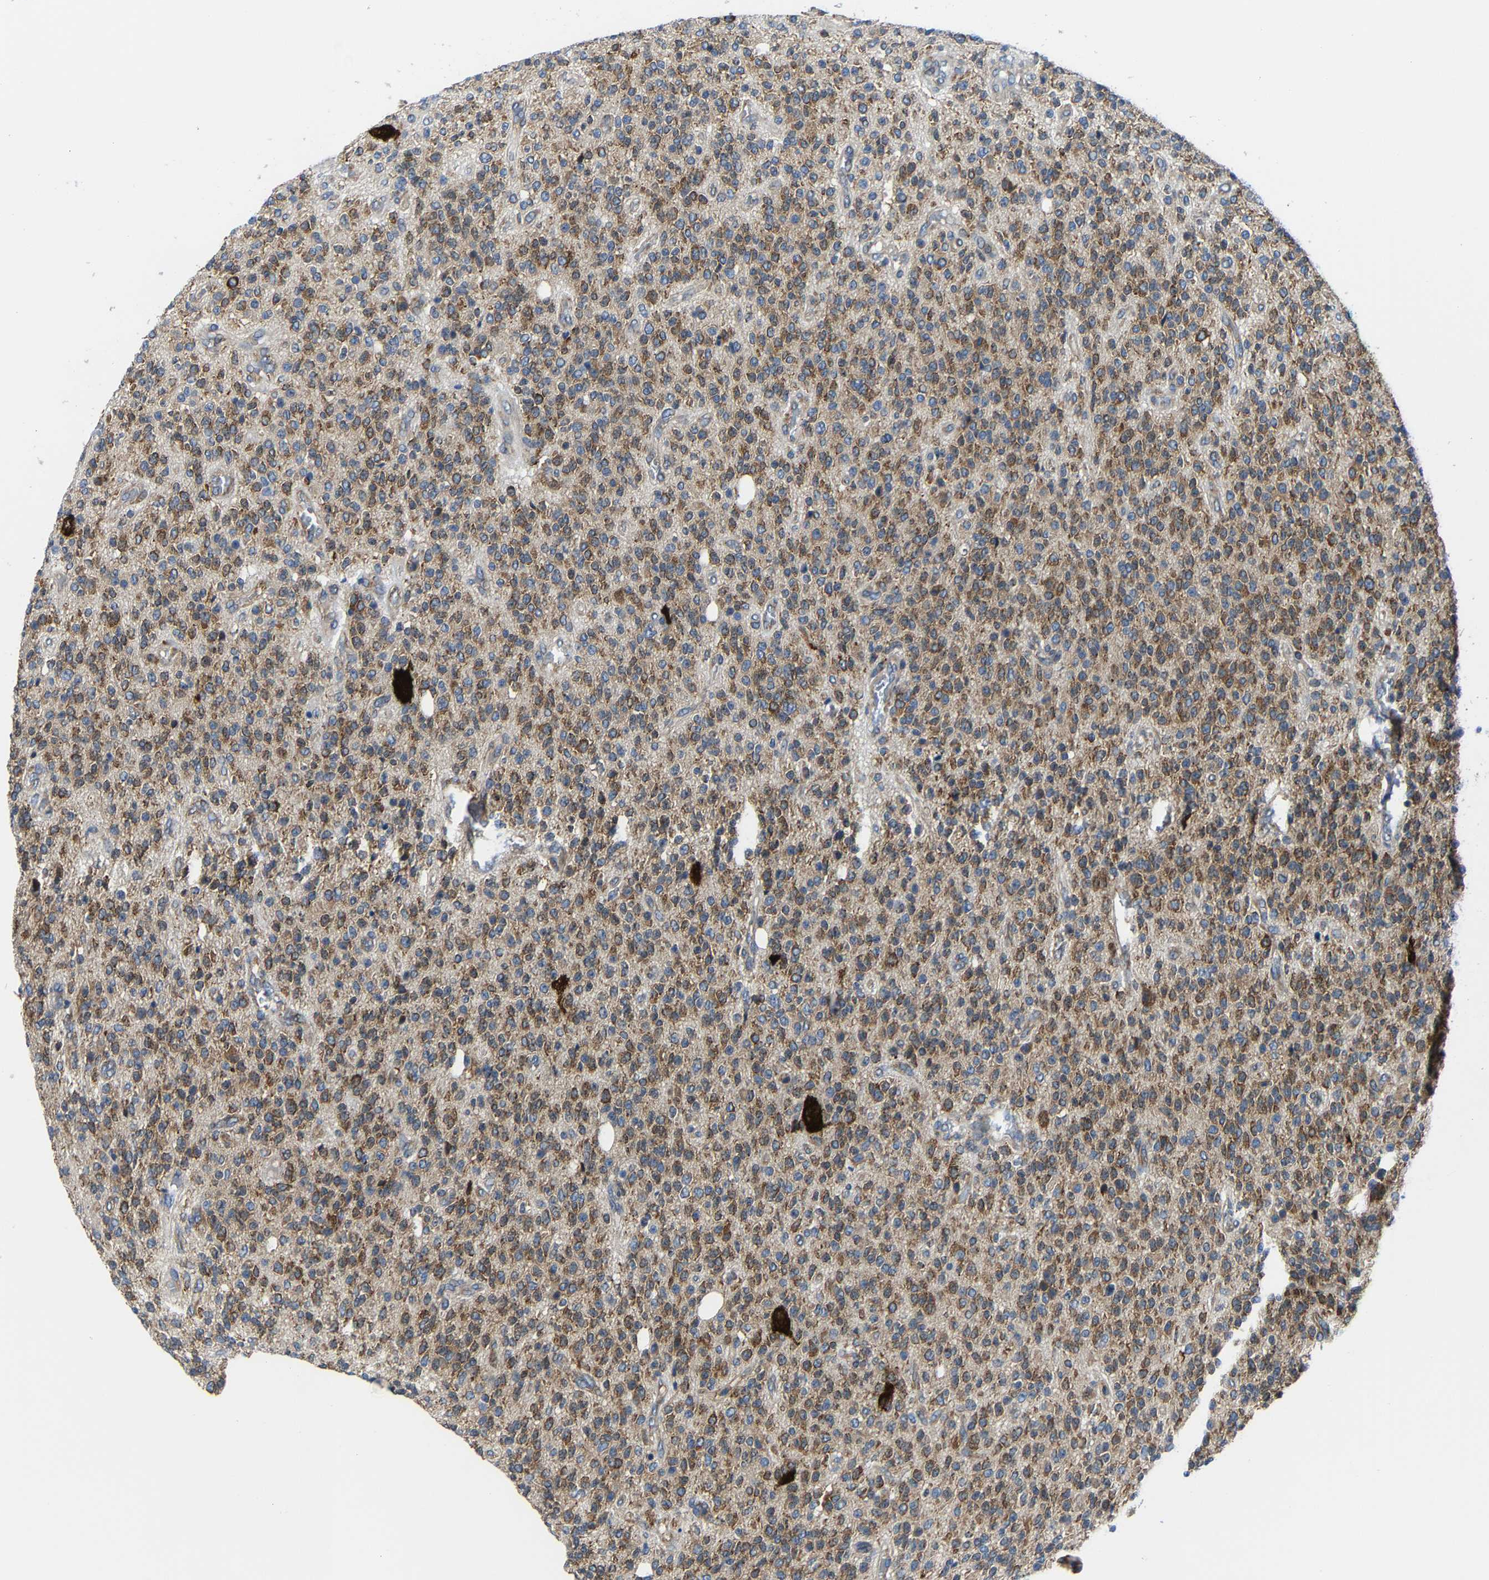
{"staining": {"intensity": "moderate", "quantity": ">75%", "location": "cytoplasmic/membranous"}, "tissue": "glioma", "cell_type": "Tumor cells", "image_type": "cancer", "snomed": [{"axis": "morphology", "description": "Glioma, malignant, High grade"}, {"axis": "topography", "description": "Brain"}], "caption": "A photomicrograph of human malignant high-grade glioma stained for a protein shows moderate cytoplasmic/membranous brown staining in tumor cells.", "gene": "G3BP2", "patient": {"sex": "male", "age": 34}}